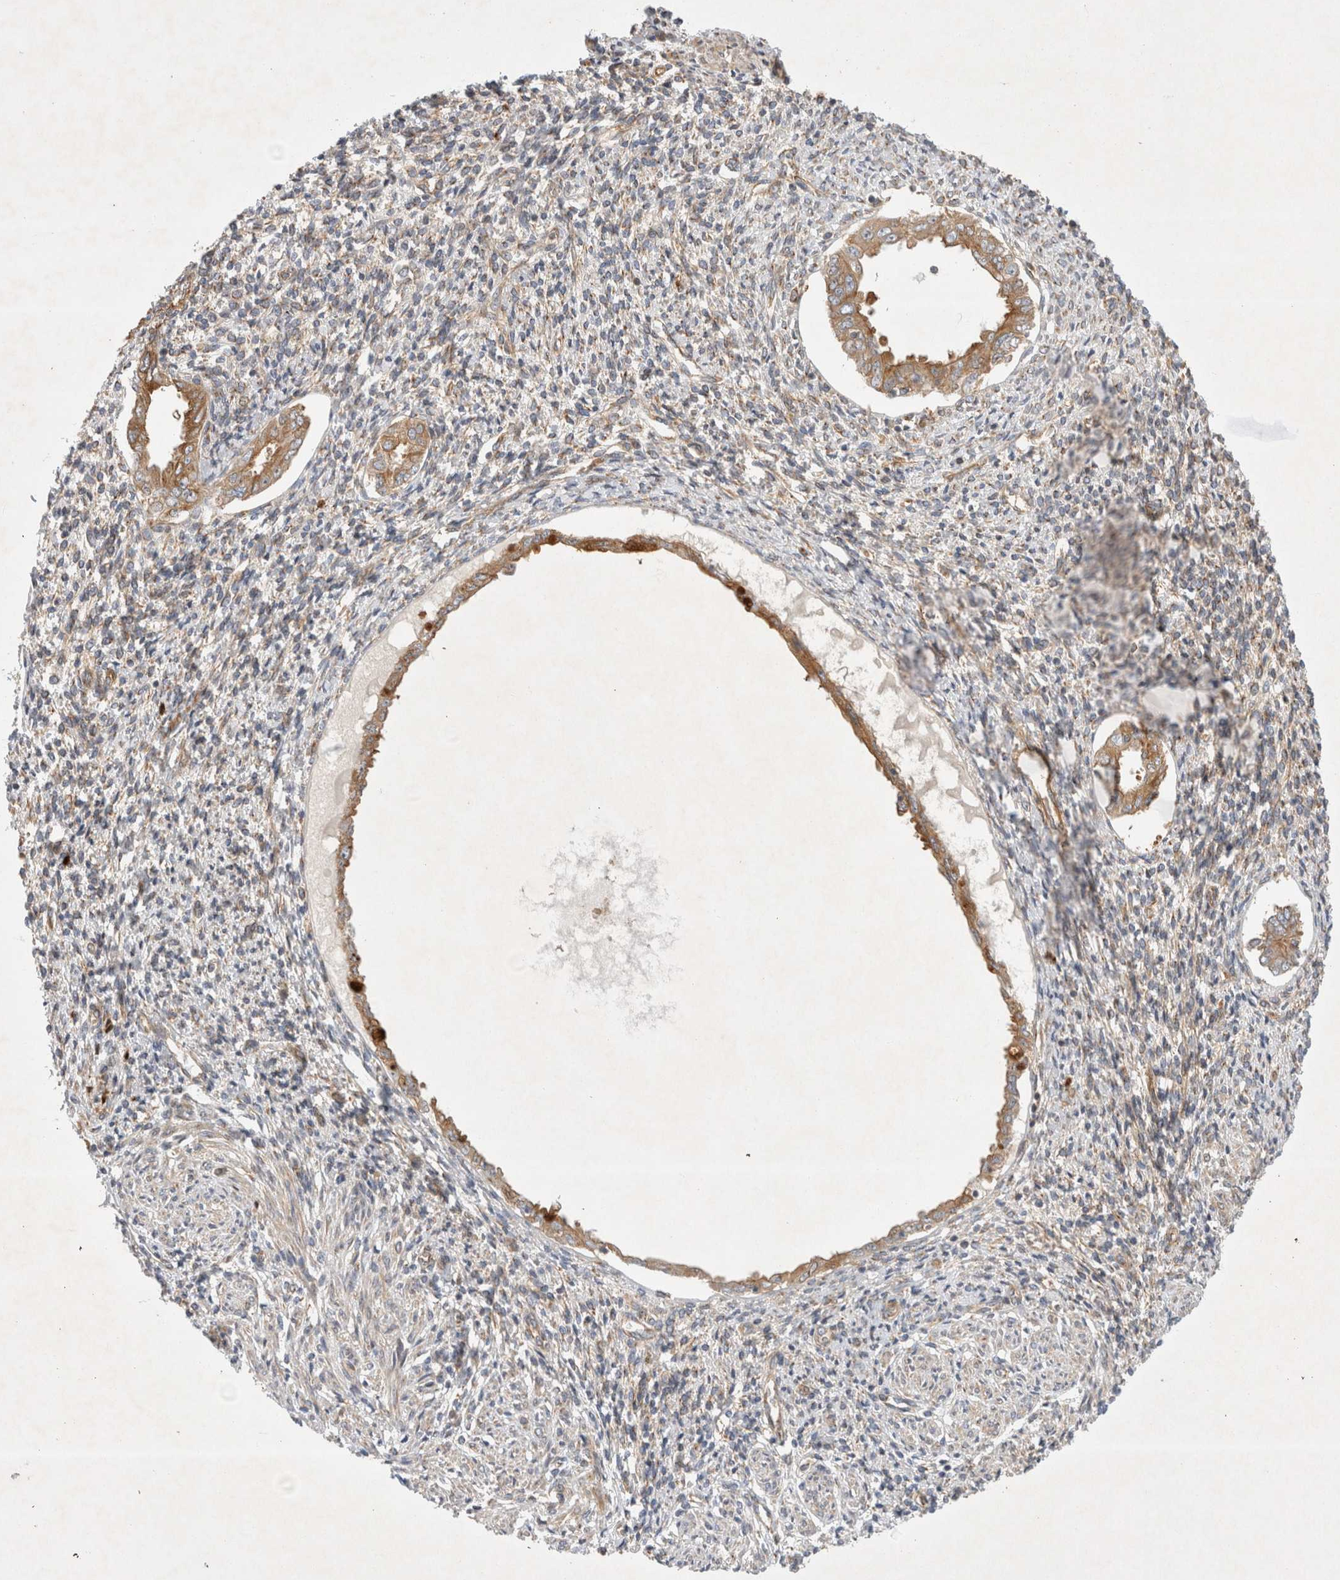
{"staining": {"intensity": "moderate", "quantity": ">75%", "location": "cytoplasmic/membranous"}, "tissue": "endometrium", "cell_type": "Cells in endometrial stroma", "image_type": "normal", "snomed": [{"axis": "morphology", "description": "Normal tissue, NOS"}, {"axis": "topography", "description": "Endometrium"}], "caption": "IHC histopathology image of normal endometrium: human endometrium stained using immunohistochemistry (IHC) demonstrates medium levels of moderate protein expression localized specifically in the cytoplasmic/membranous of cells in endometrial stroma, appearing as a cytoplasmic/membranous brown color.", "gene": "GPR150", "patient": {"sex": "female", "age": 66}}